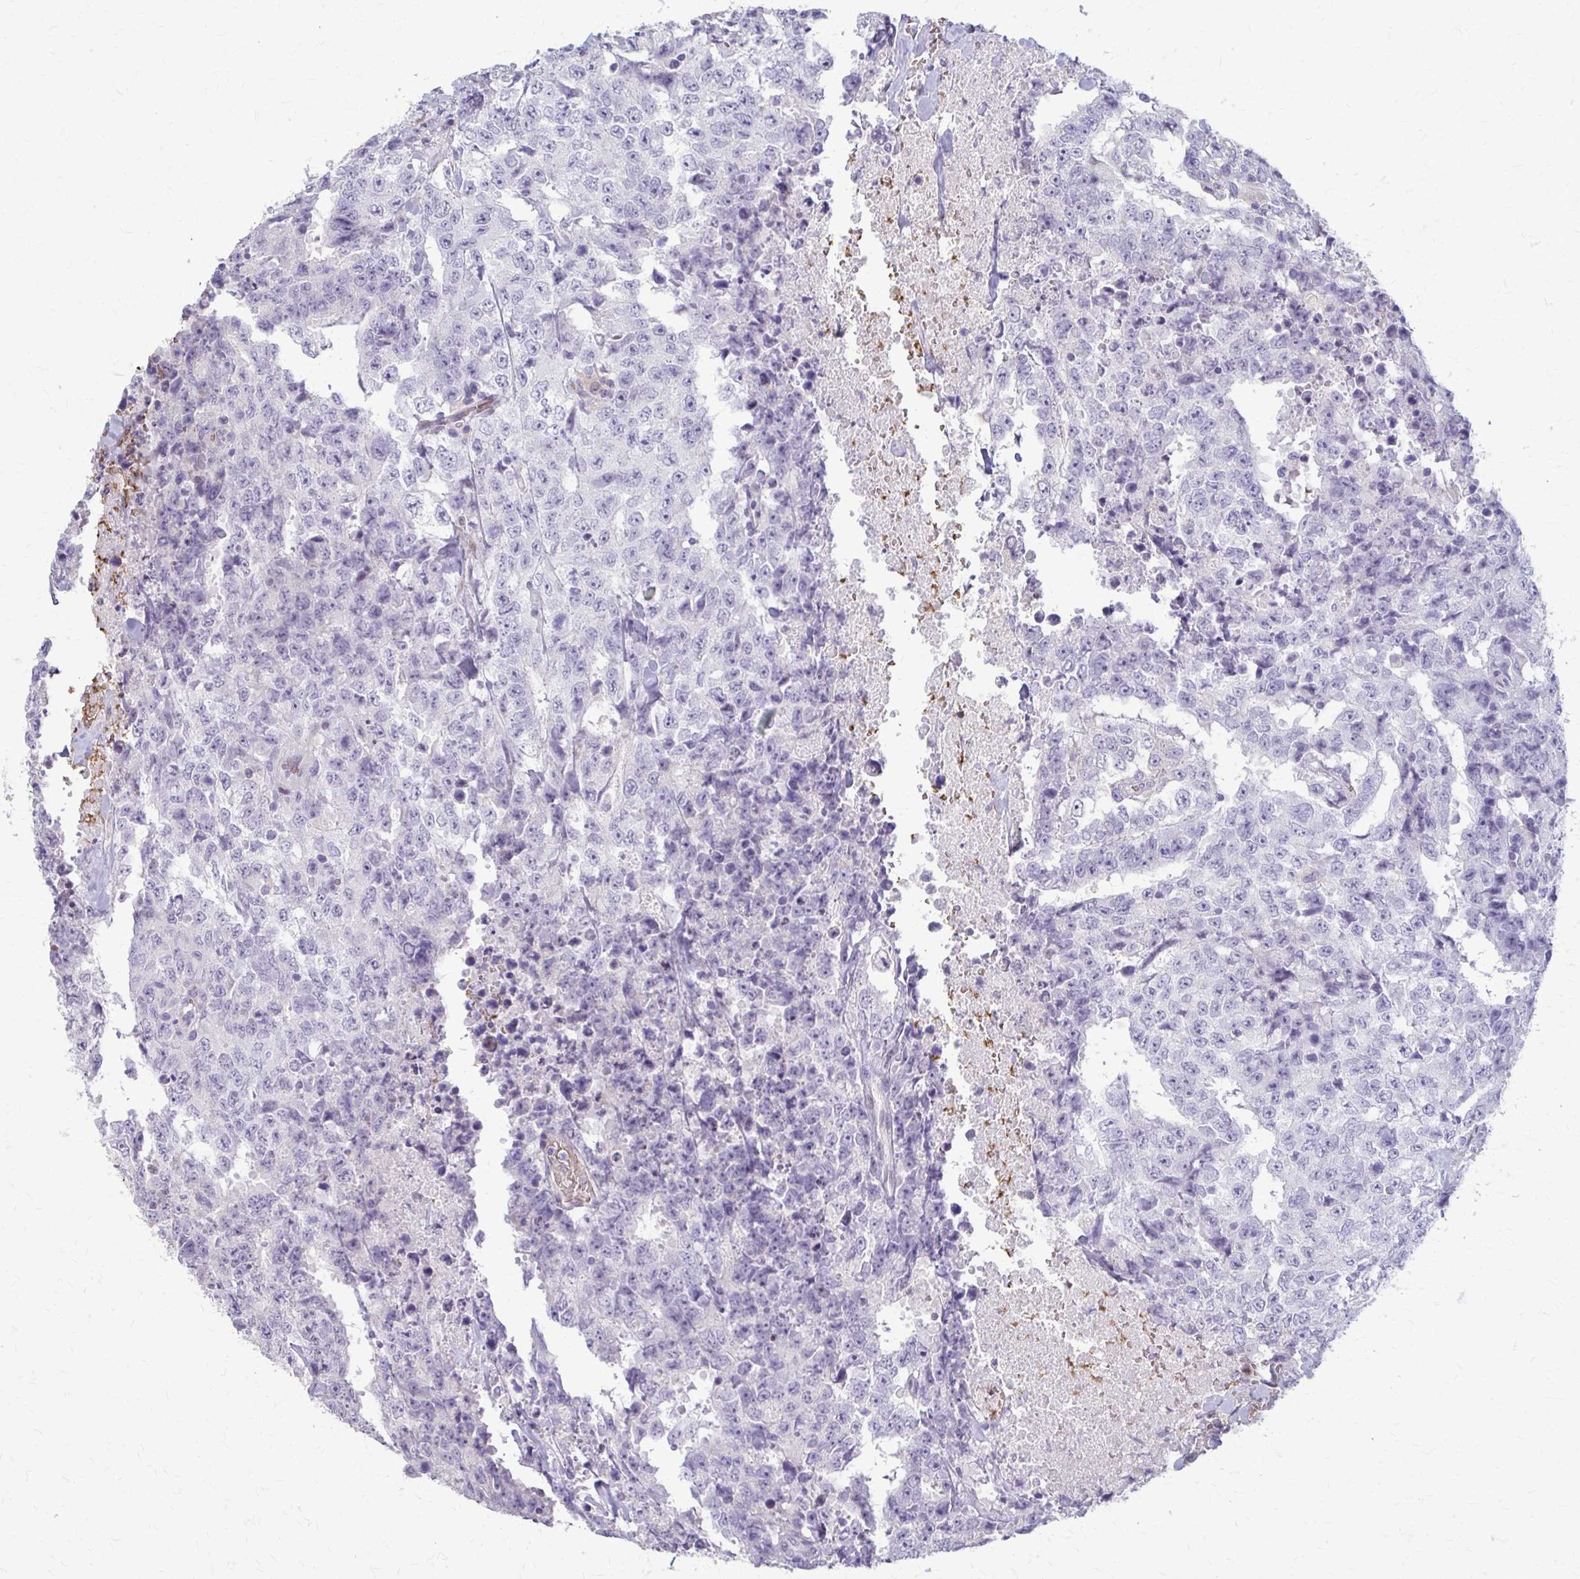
{"staining": {"intensity": "negative", "quantity": "none", "location": "none"}, "tissue": "testis cancer", "cell_type": "Tumor cells", "image_type": "cancer", "snomed": [{"axis": "morphology", "description": "Carcinoma, Embryonal, NOS"}, {"axis": "topography", "description": "Testis"}], "caption": "IHC histopathology image of human testis embryonal carcinoma stained for a protein (brown), which displays no positivity in tumor cells.", "gene": "ZNF34", "patient": {"sex": "male", "age": 24}}